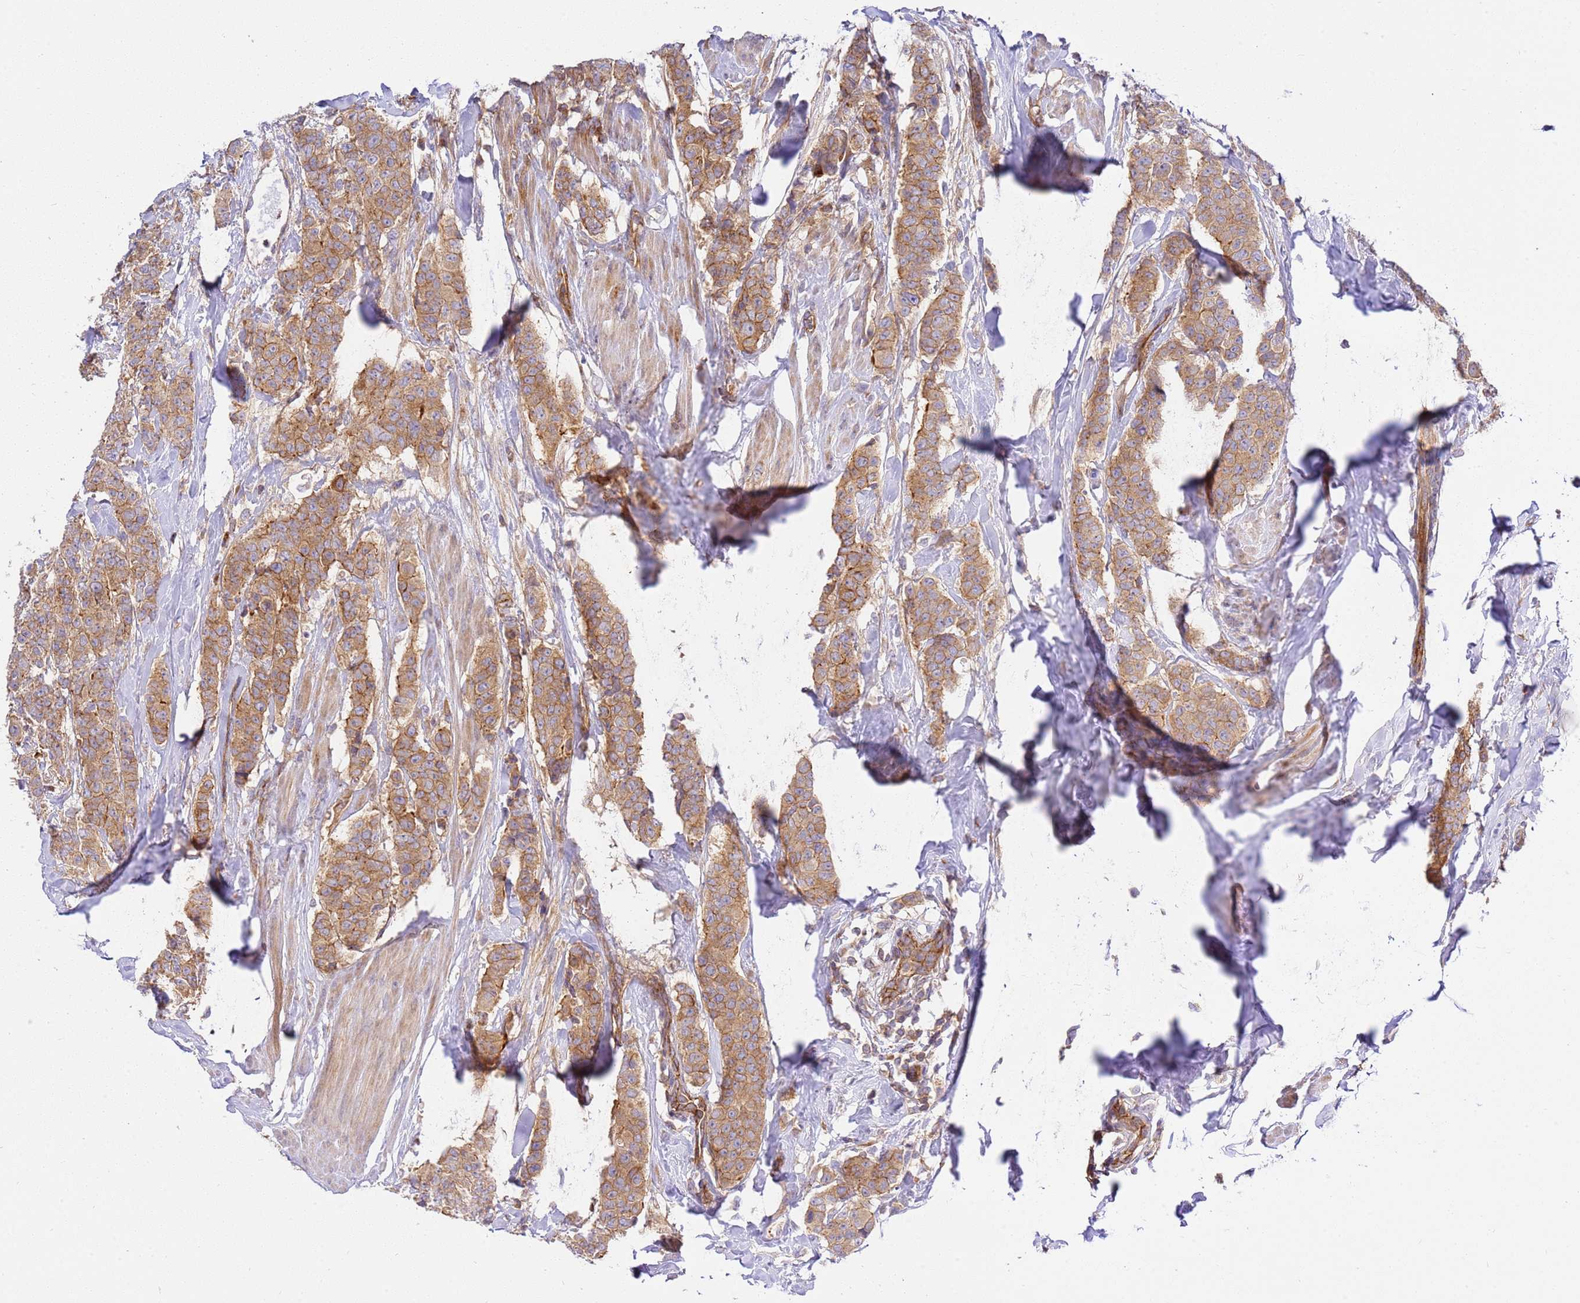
{"staining": {"intensity": "moderate", "quantity": ">75%", "location": "cytoplasmic/membranous"}, "tissue": "breast cancer", "cell_type": "Tumor cells", "image_type": "cancer", "snomed": [{"axis": "morphology", "description": "Duct carcinoma"}, {"axis": "topography", "description": "Breast"}], "caption": "A brown stain labels moderate cytoplasmic/membranous staining of a protein in human breast cancer tumor cells.", "gene": "EFCAB8", "patient": {"sex": "female", "age": 40}}